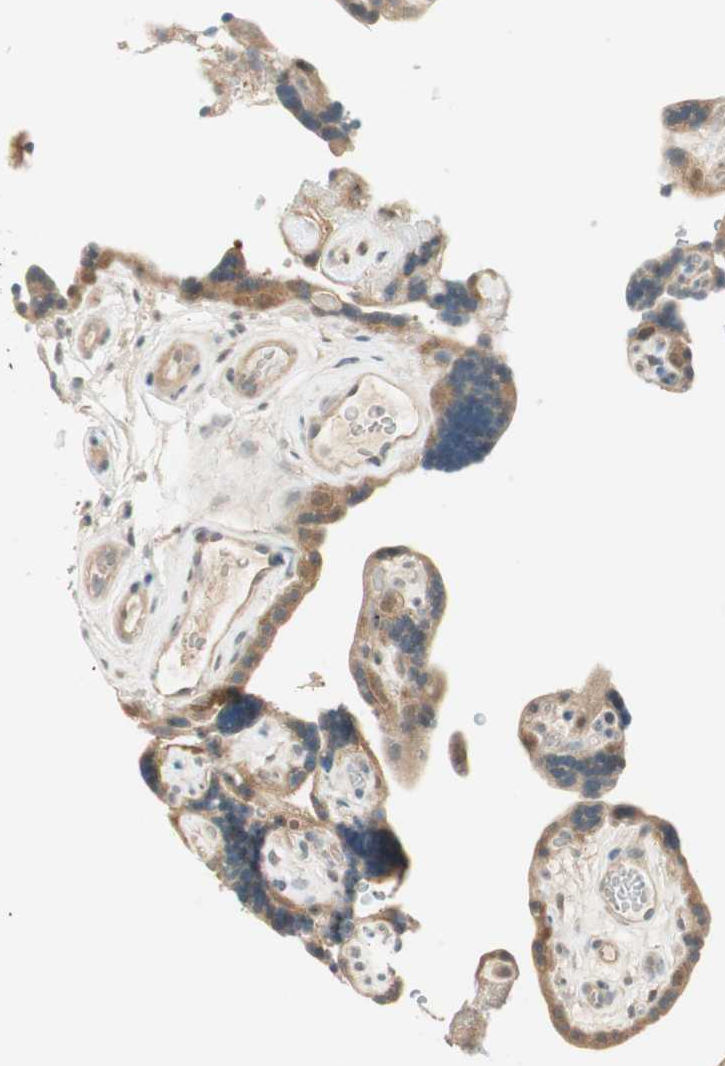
{"staining": {"intensity": "moderate", "quantity": ">75%", "location": "cytoplasmic/membranous,nuclear"}, "tissue": "placenta", "cell_type": "Trophoblastic cells", "image_type": "normal", "snomed": [{"axis": "morphology", "description": "Normal tissue, NOS"}, {"axis": "topography", "description": "Placenta"}], "caption": "The image demonstrates immunohistochemical staining of unremarkable placenta. There is moderate cytoplasmic/membranous,nuclear positivity is present in approximately >75% of trophoblastic cells. (IHC, brightfield microscopy, high magnification).", "gene": "PSMD8", "patient": {"sex": "female", "age": 30}}